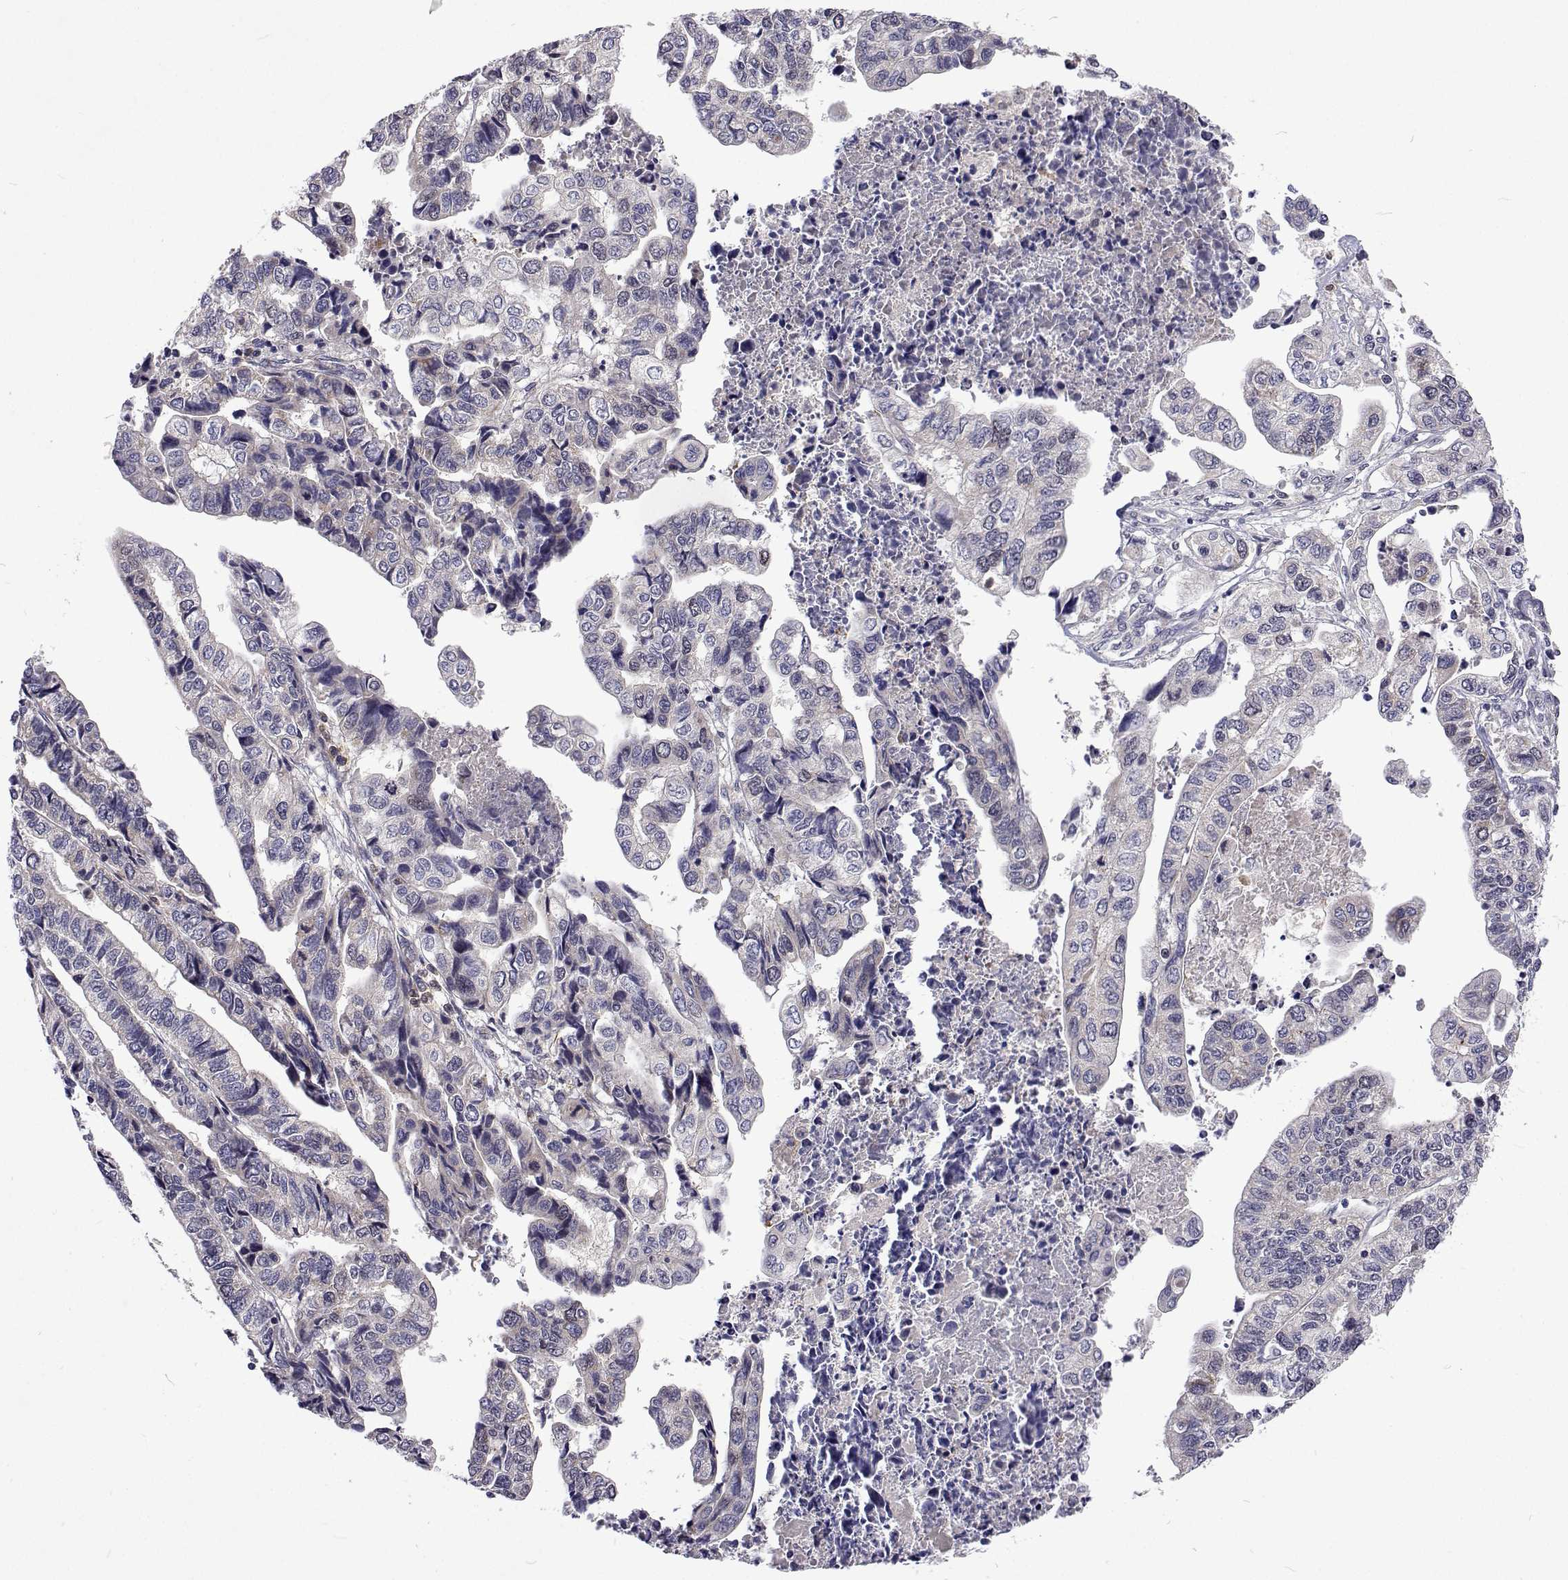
{"staining": {"intensity": "negative", "quantity": "none", "location": "none"}, "tissue": "stomach cancer", "cell_type": "Tumor cells", "image_type": "cancer", "snomed": [{"axis": "morphology", "description": "Adenocarcinoma, NOS"}, {"axis": "topography", "description": "Stomach, upper"}], "caption": "High power microscopy histopathology image of an IHC micrograph of stomach adenocarcinoma, revealing no significant positivity in tumor cells. Nuclei are stained in blue.", "gene": "DHTKD1", "patient": {"sex": "female", "age": 67}}